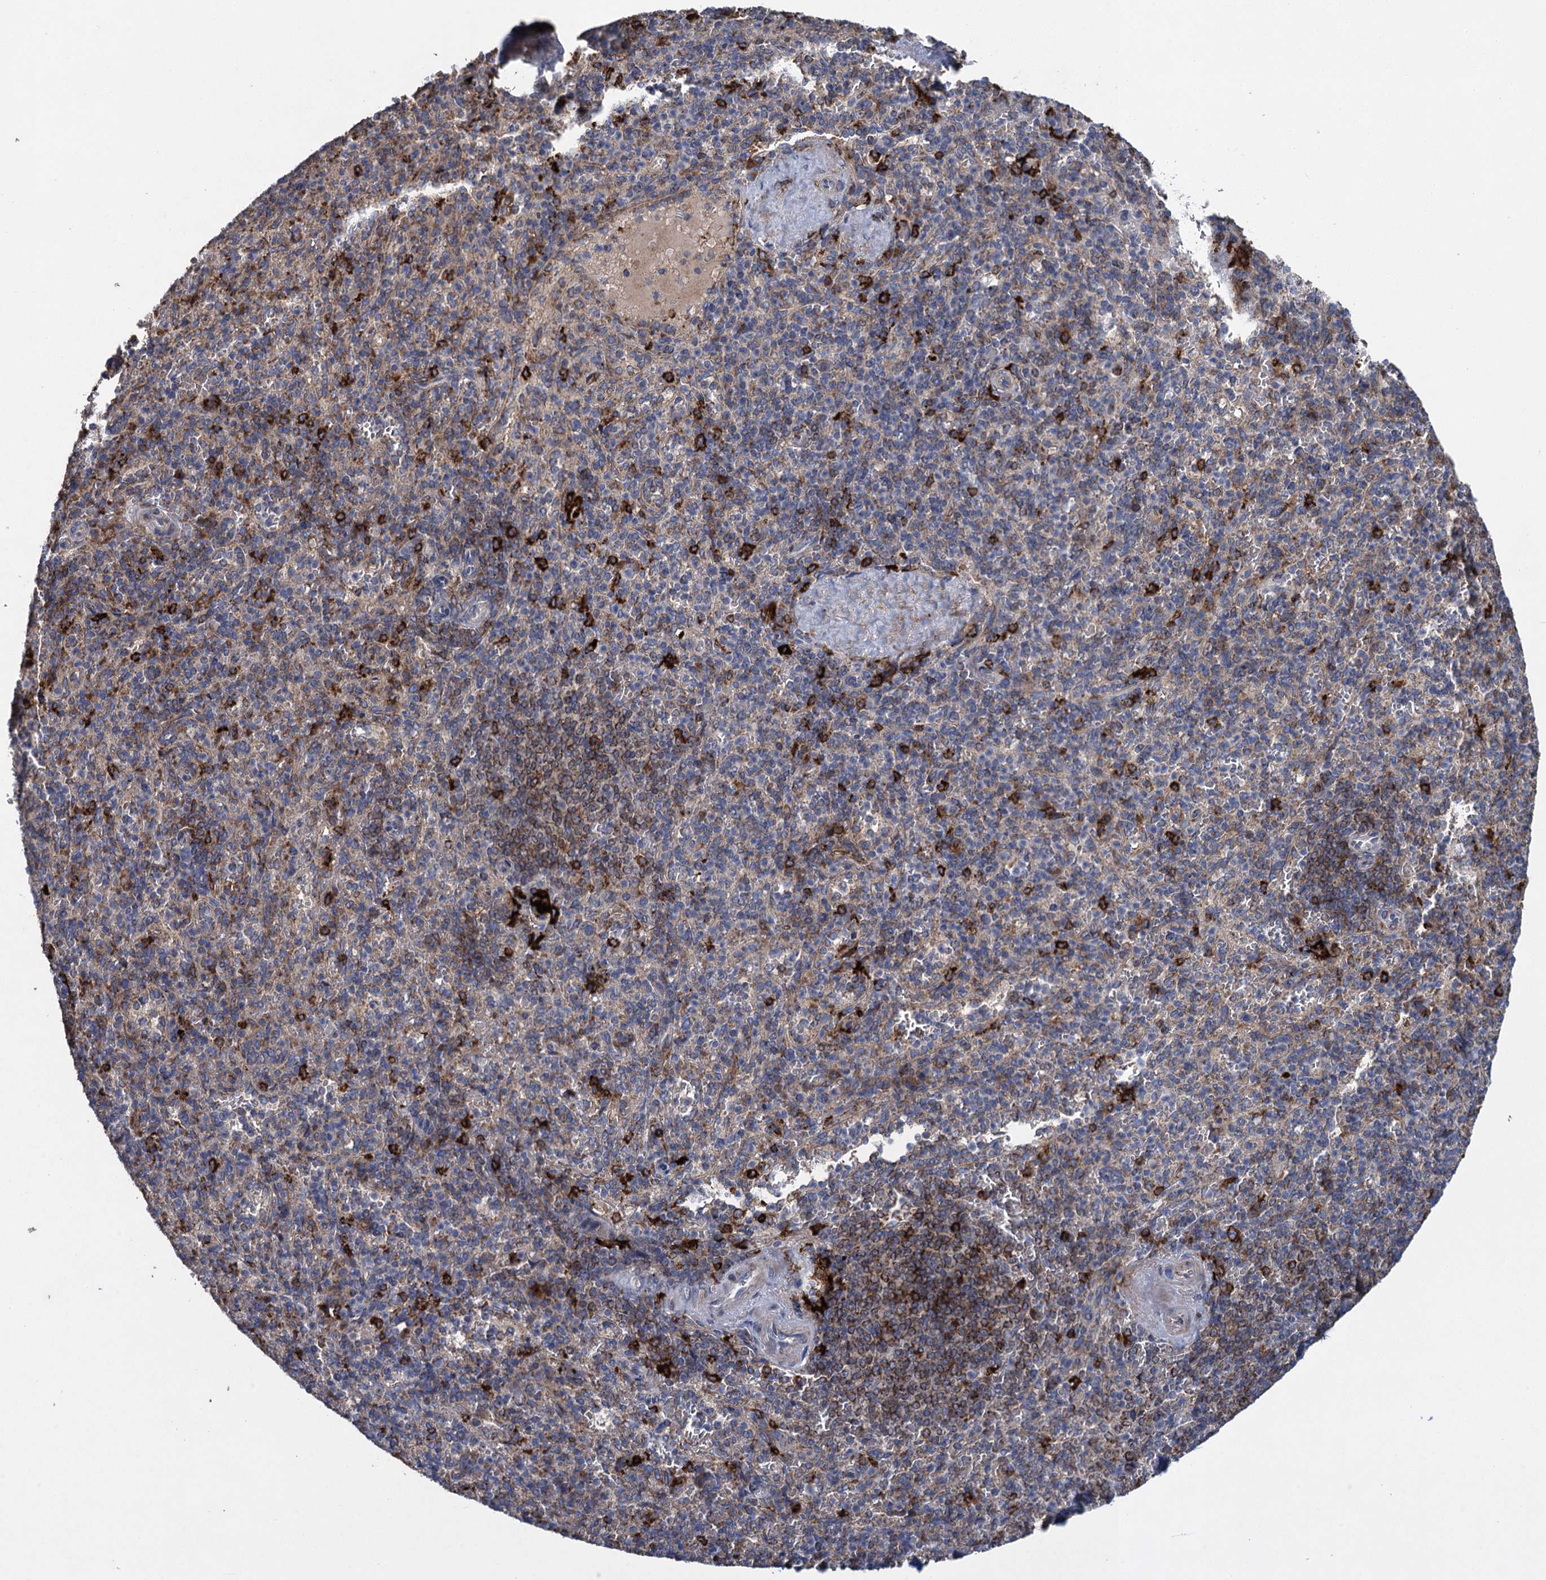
{"staining": {"intensity": "strong", "quantity": "<25%", "location": "cytoplasmic/membranous"}, "tissue": "spleen", "cell_type": "Cells in red pulp", "image_type": "normal", "snomed": [{"axis": "morphology", "description": "Normal tissue, NOS"}, {"axis": "topography", "description": "Spleen"}], "caption": "Immunohistochemical staining of benign spleen displays medium levels of strong cytoplasmic/membranous staining in approximately <25% of cells in red pulp.", "gene": "TXNDC11", "patient": {"sex": "male", "age": 82}}